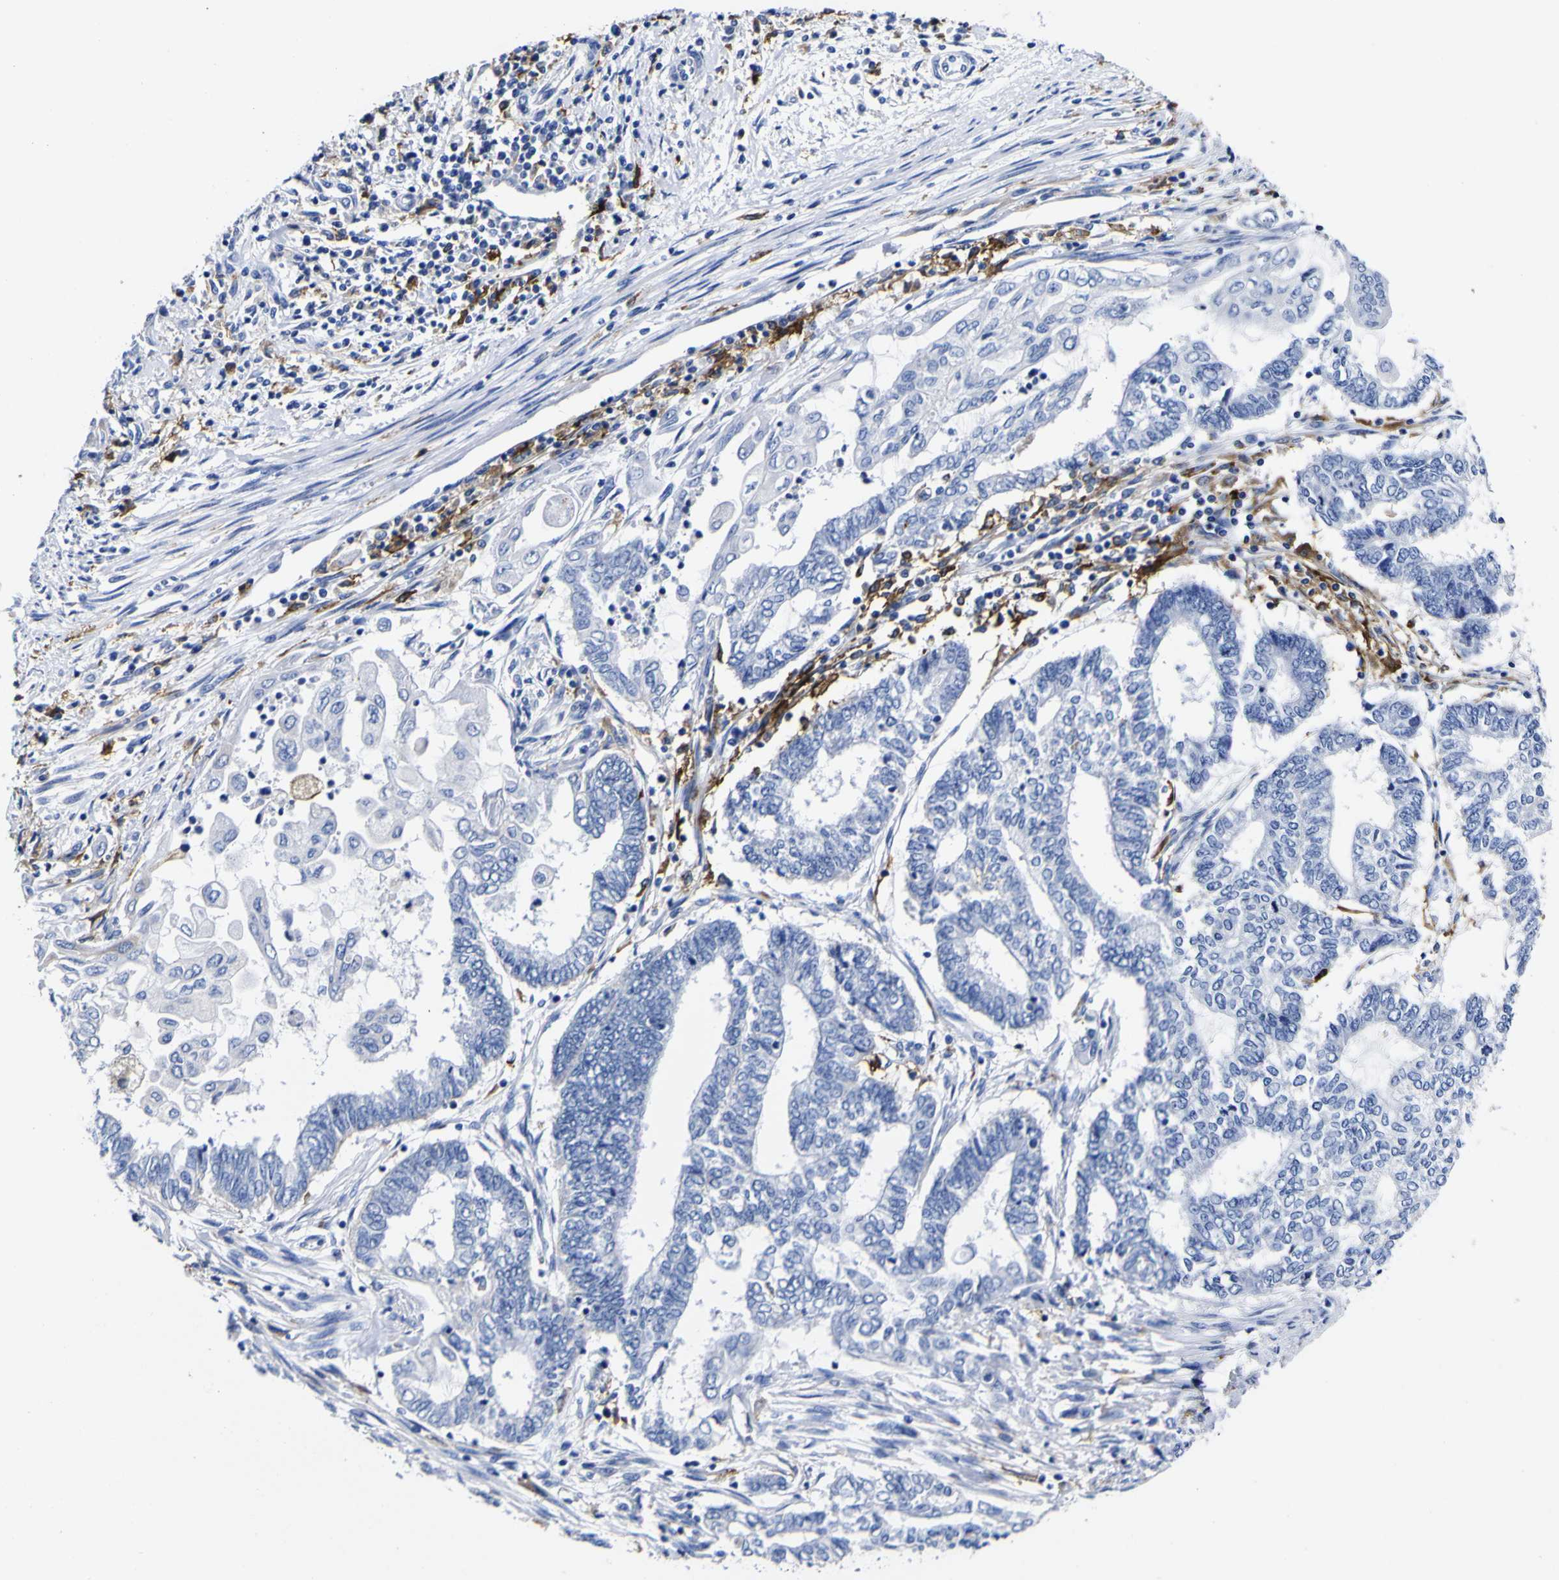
{"staining": {"intensity": "negative", "quantity": "none", "location": "none"}, "tissue": "endometrial cancer", "cell_type": "Tumor cells", "image_type": "cancer", "snomed": [{"axis": "morphology", "description": "Adenocarcinoma, NOS"}, {"axis": "topography", "description": "Uterus"}, {"axis": "topography", "description": "Endometrium"}], "caption": "High power microscopy micrograph of an immunohistochemistry image of adenocarcinoma (endometrial), revealing no significant expression in tumor cells.", "gene": "HLA-DQA1", "patient": {"sex": "female", "age": 70}}